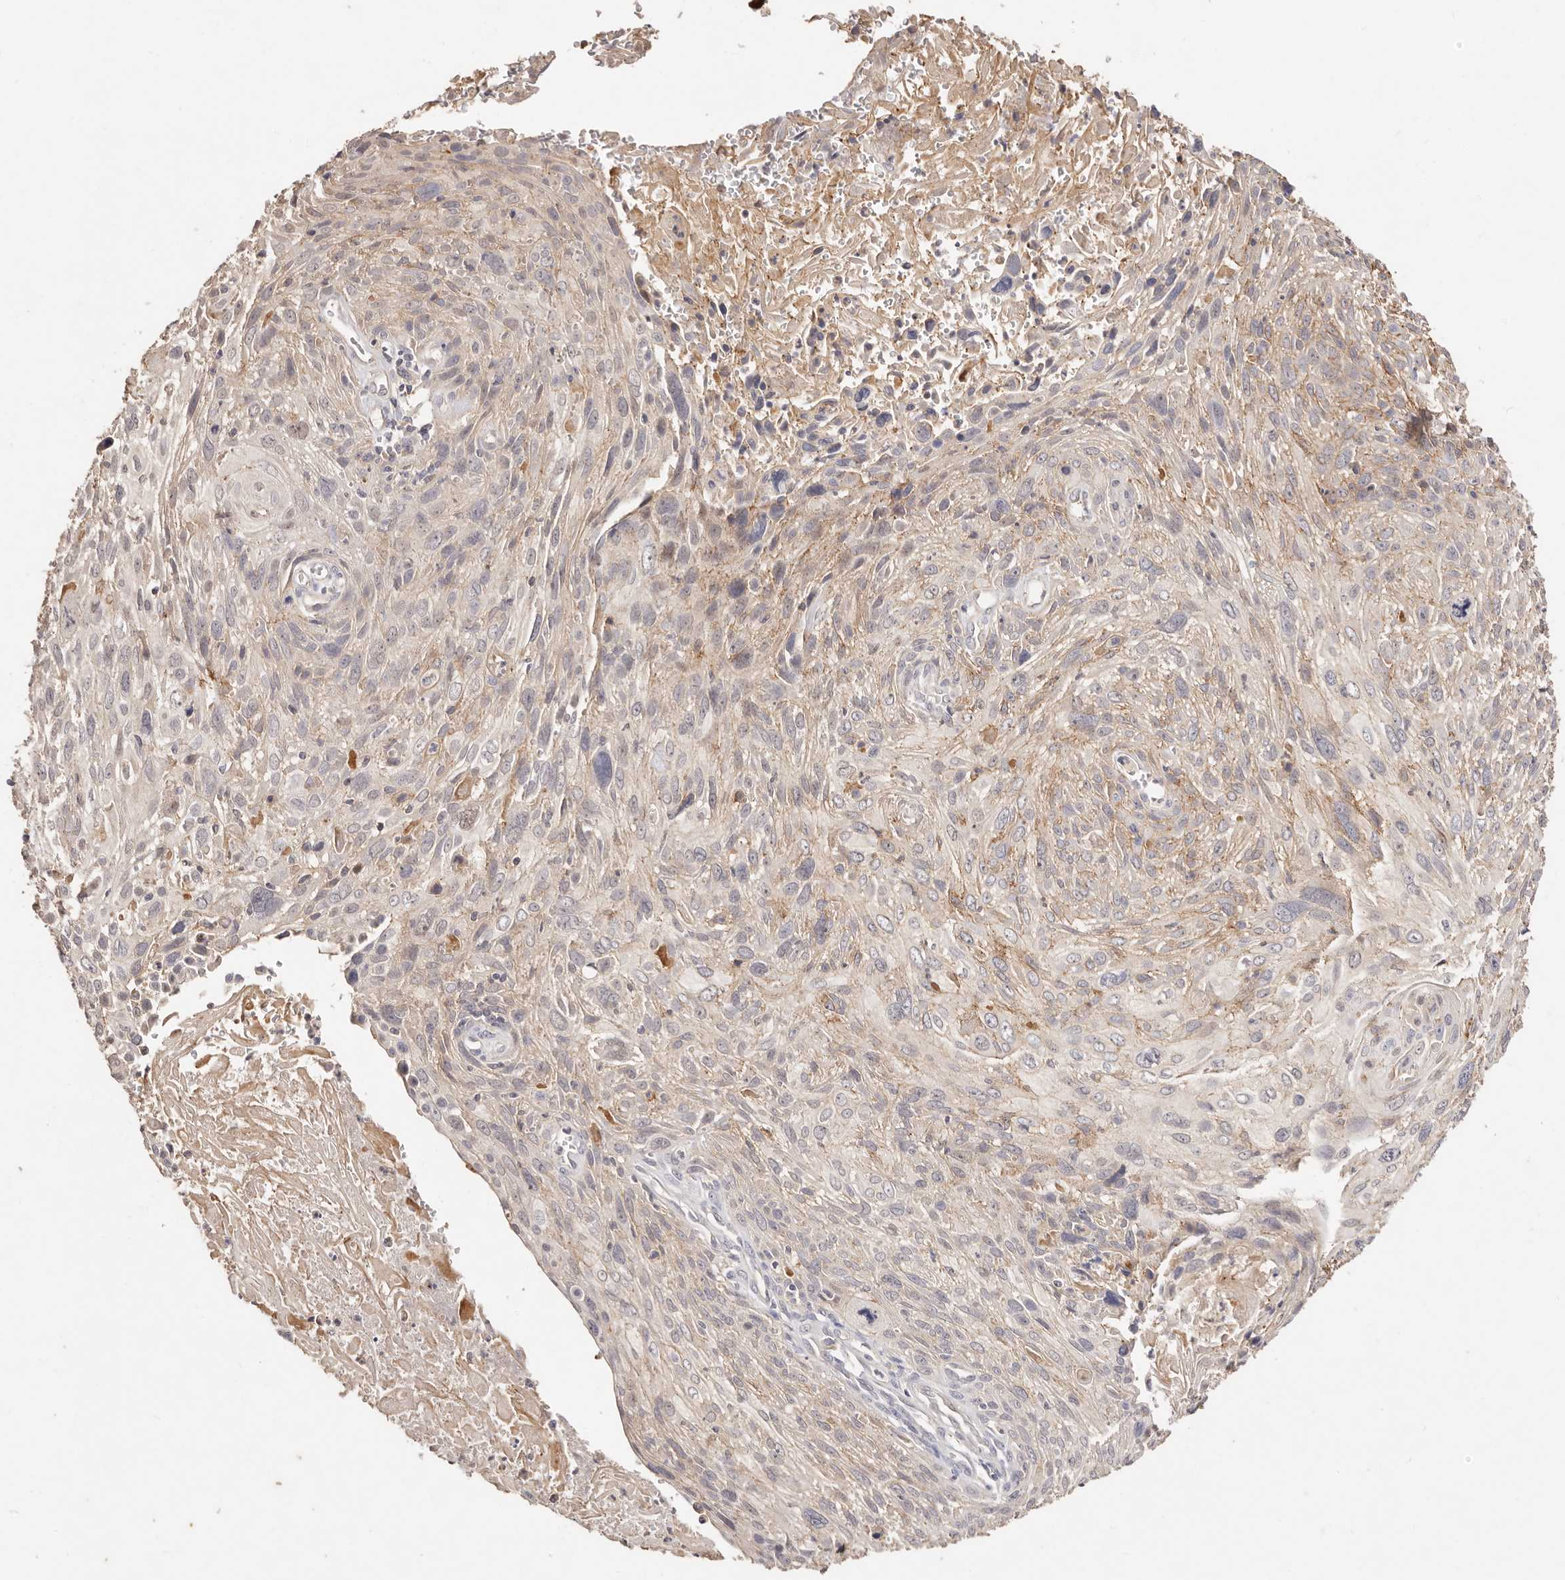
{"staining": {"intensity": "weak", "quantity": "<25%", "location": "cytoplasmic/membranous"}, "tissue": "cervical cancer", "cell_type": "Tumor cells", "image_type": "cancer", "snomed": [{"axis": "morphology", "description": "Squamous cell carcinoma, NOS"}, {"axis": "topography", "description": "Cervix"}], "caption": "IHC of human cervical cancer (squamous cell carcinoma) shows no positivity in tumor cells.", "gene": "CXADR", "patient": {"sex": "female", "age": 51}}